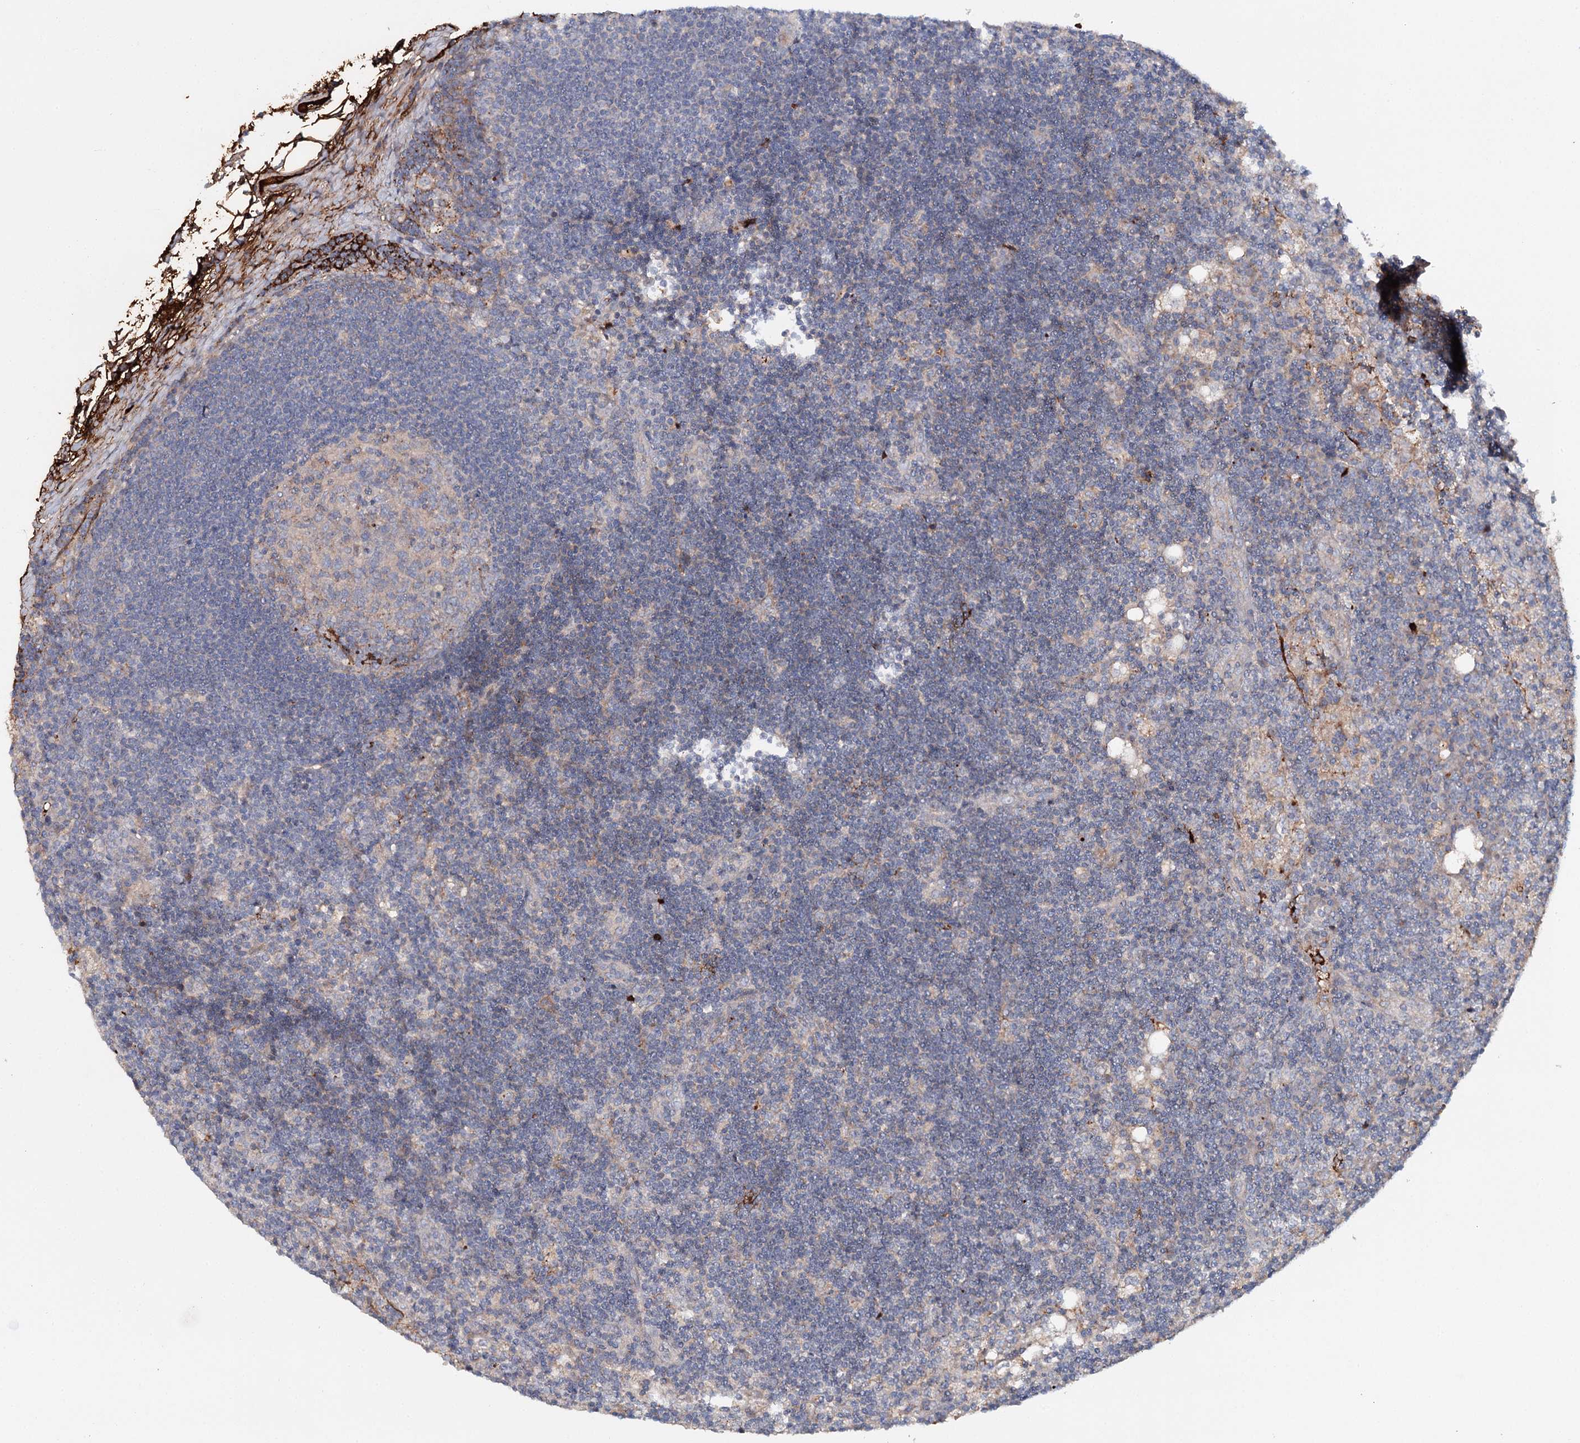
{"staining": {"intensity": "negative", "quantity": "none", "location": "none"}, "tissue": "lymph node", "cell_type": "Germinal center cells", "image_type": "normal", "snomed": [{"axis": "morphology", "description": "Normal tissue, NOS"}, {"axis": "topography", "description": "Lymph node"}], "caption": "Lymph node stained for a protein using IHC reveals no staining germinal center cells.", "gene": "ALKBH8", "patient": {"sex": "male", "age": 24}}